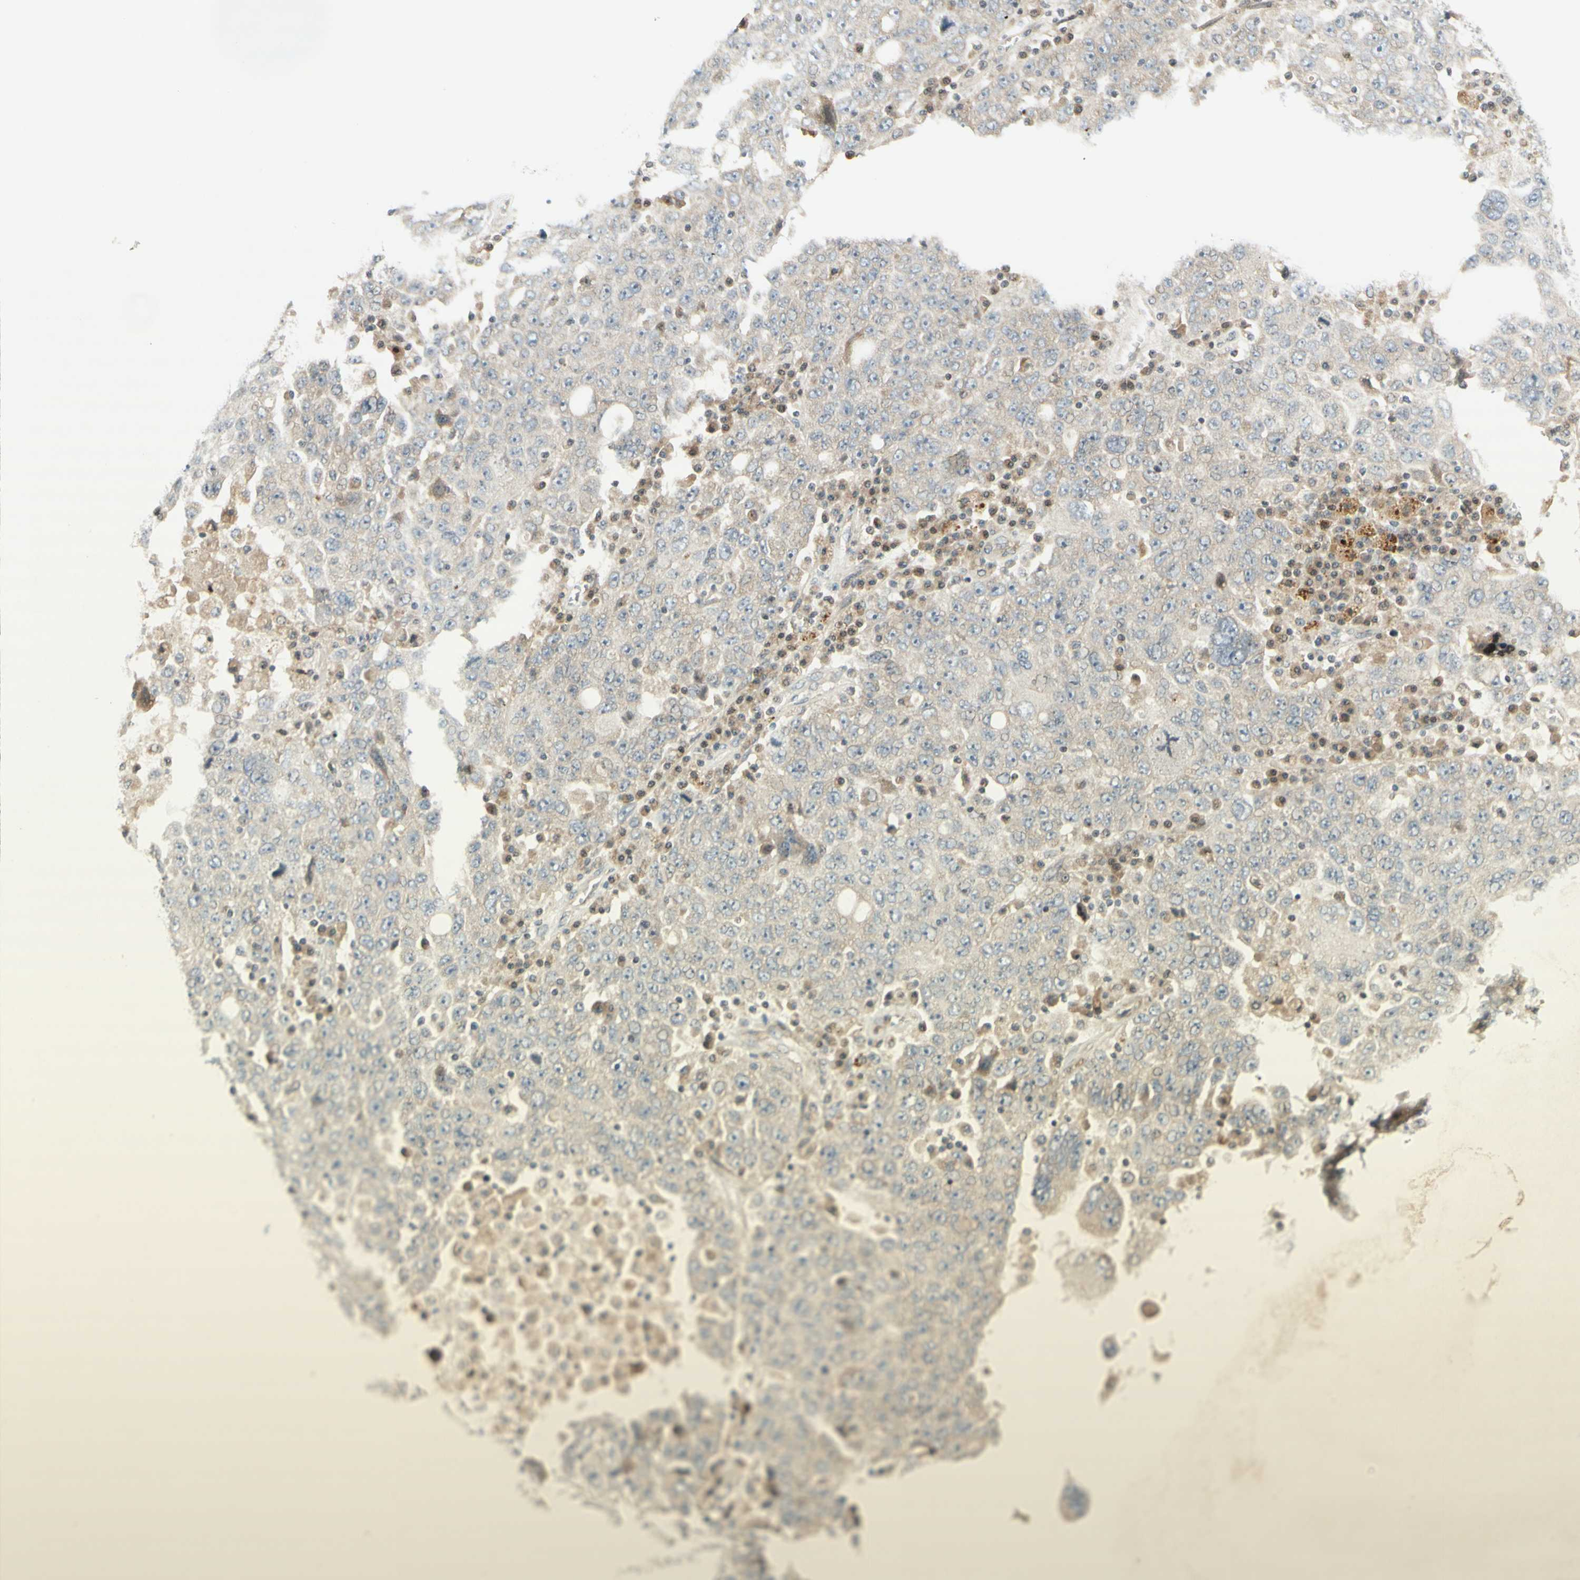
{"staining": {"intensity": "weak", "quantity": "25%-75%", "location": "cytoplasmic/membranous"}, "tissue": "ovarian cancer", "cell_type": "Tumor cells", "image_type": "cancer", "snomed": [{"axis": "morphology", "description": "Carcinoma, endometroid"}, {"axis": "topography", "description": "Ovary"}], "caption": "Human ovarian endometroid carcinoma stained for a protein (brown) exhibits weak cytoplasmic/membranous positive positivity in approximately 25%-75% of tumor cells.", "gene": "ETF1", "patient": {"sex": "female", "age": 62}}